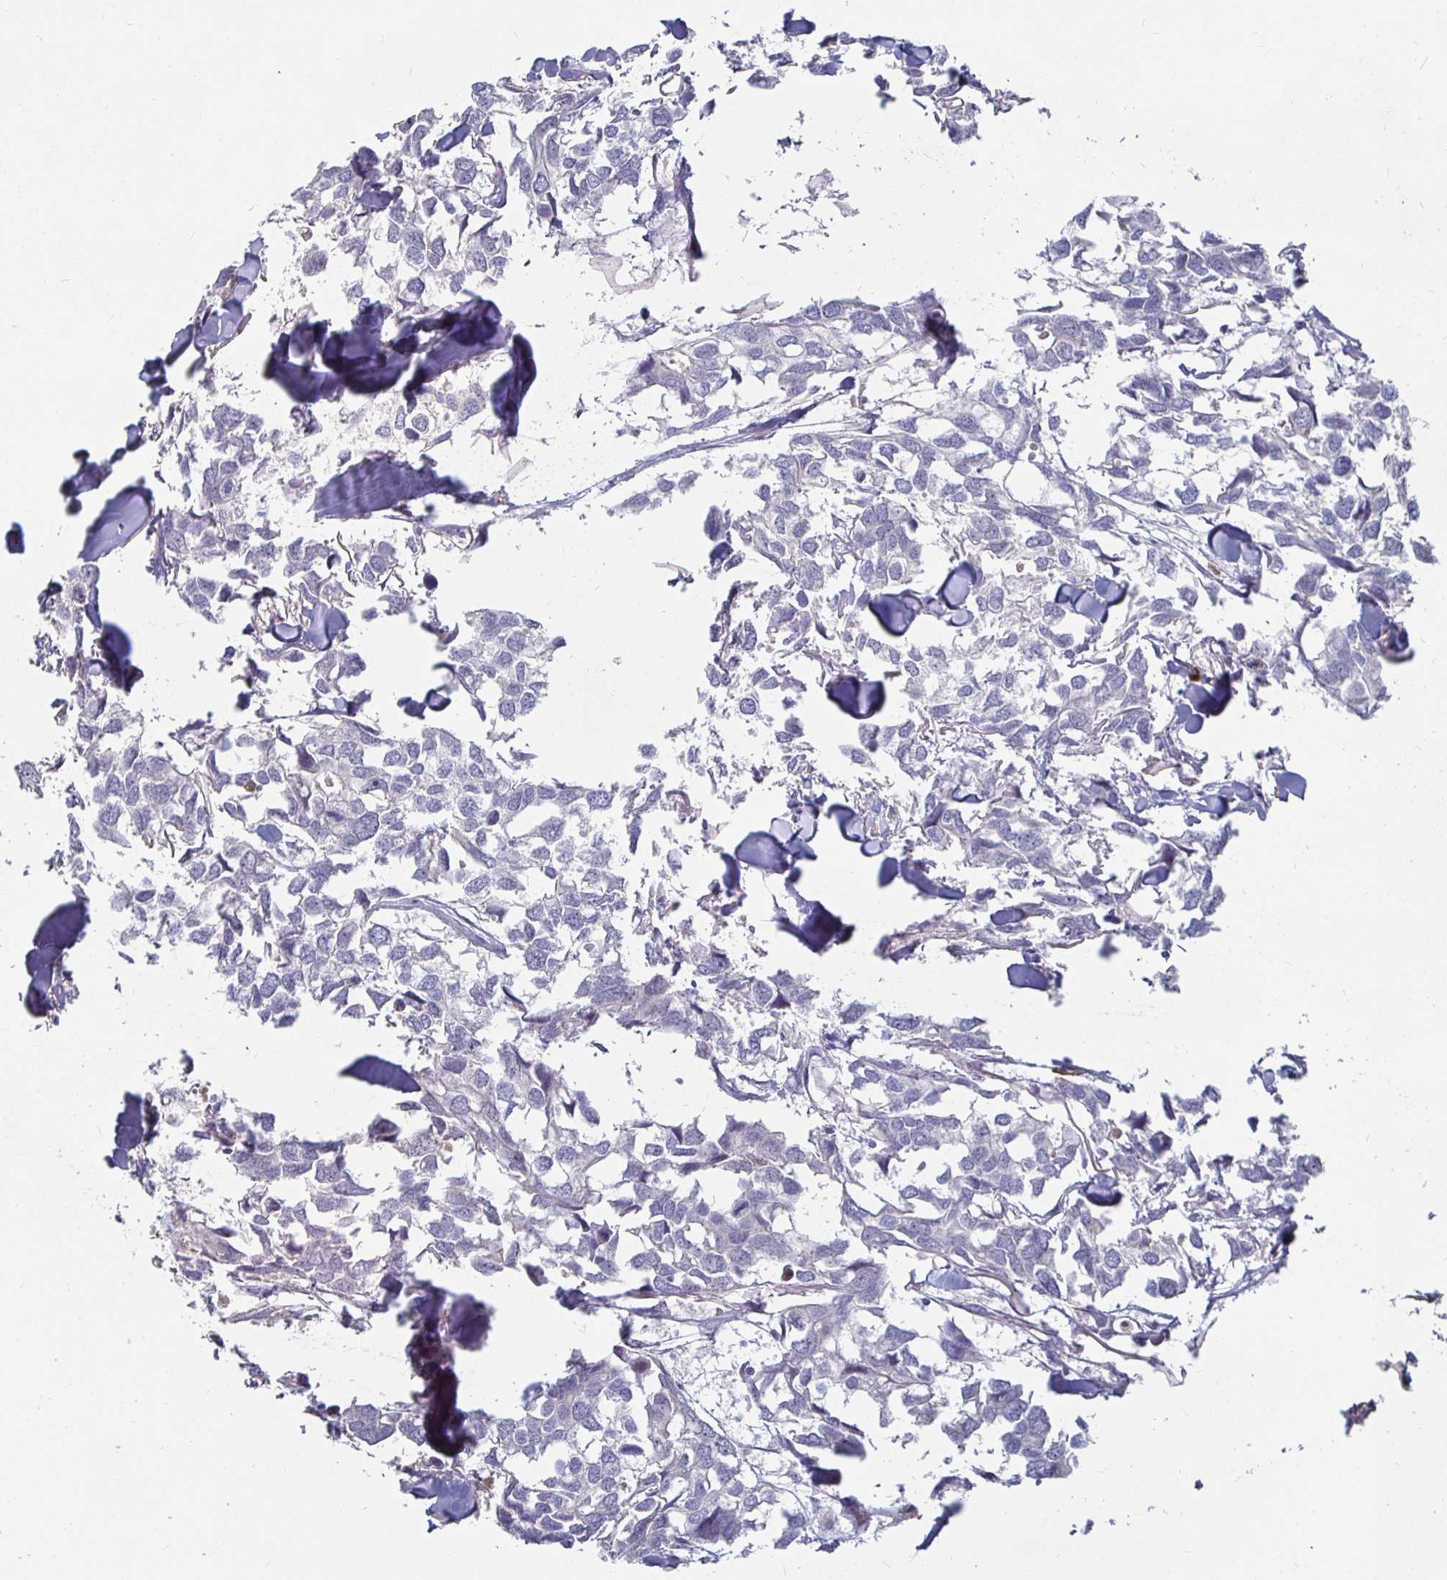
{"staining": {"intensity": "negative", "quantity": "none", "location": "none"}, "tissue": "breast cancer", "cell_type": "Tumor cells", "image_type": "cancer", "snomed": [{"axis": "morphology", "description": "Duct carcinoma"}, {"axis": "topography", "description": "Breast"}], "caption": "Immunohistochemical staining of breast cancer (infiltrating ductal carcinoma) shows no significant staining in tumor cells.", "gene": "RNF144B", "patient": {"sex": "female", "age": 83}}